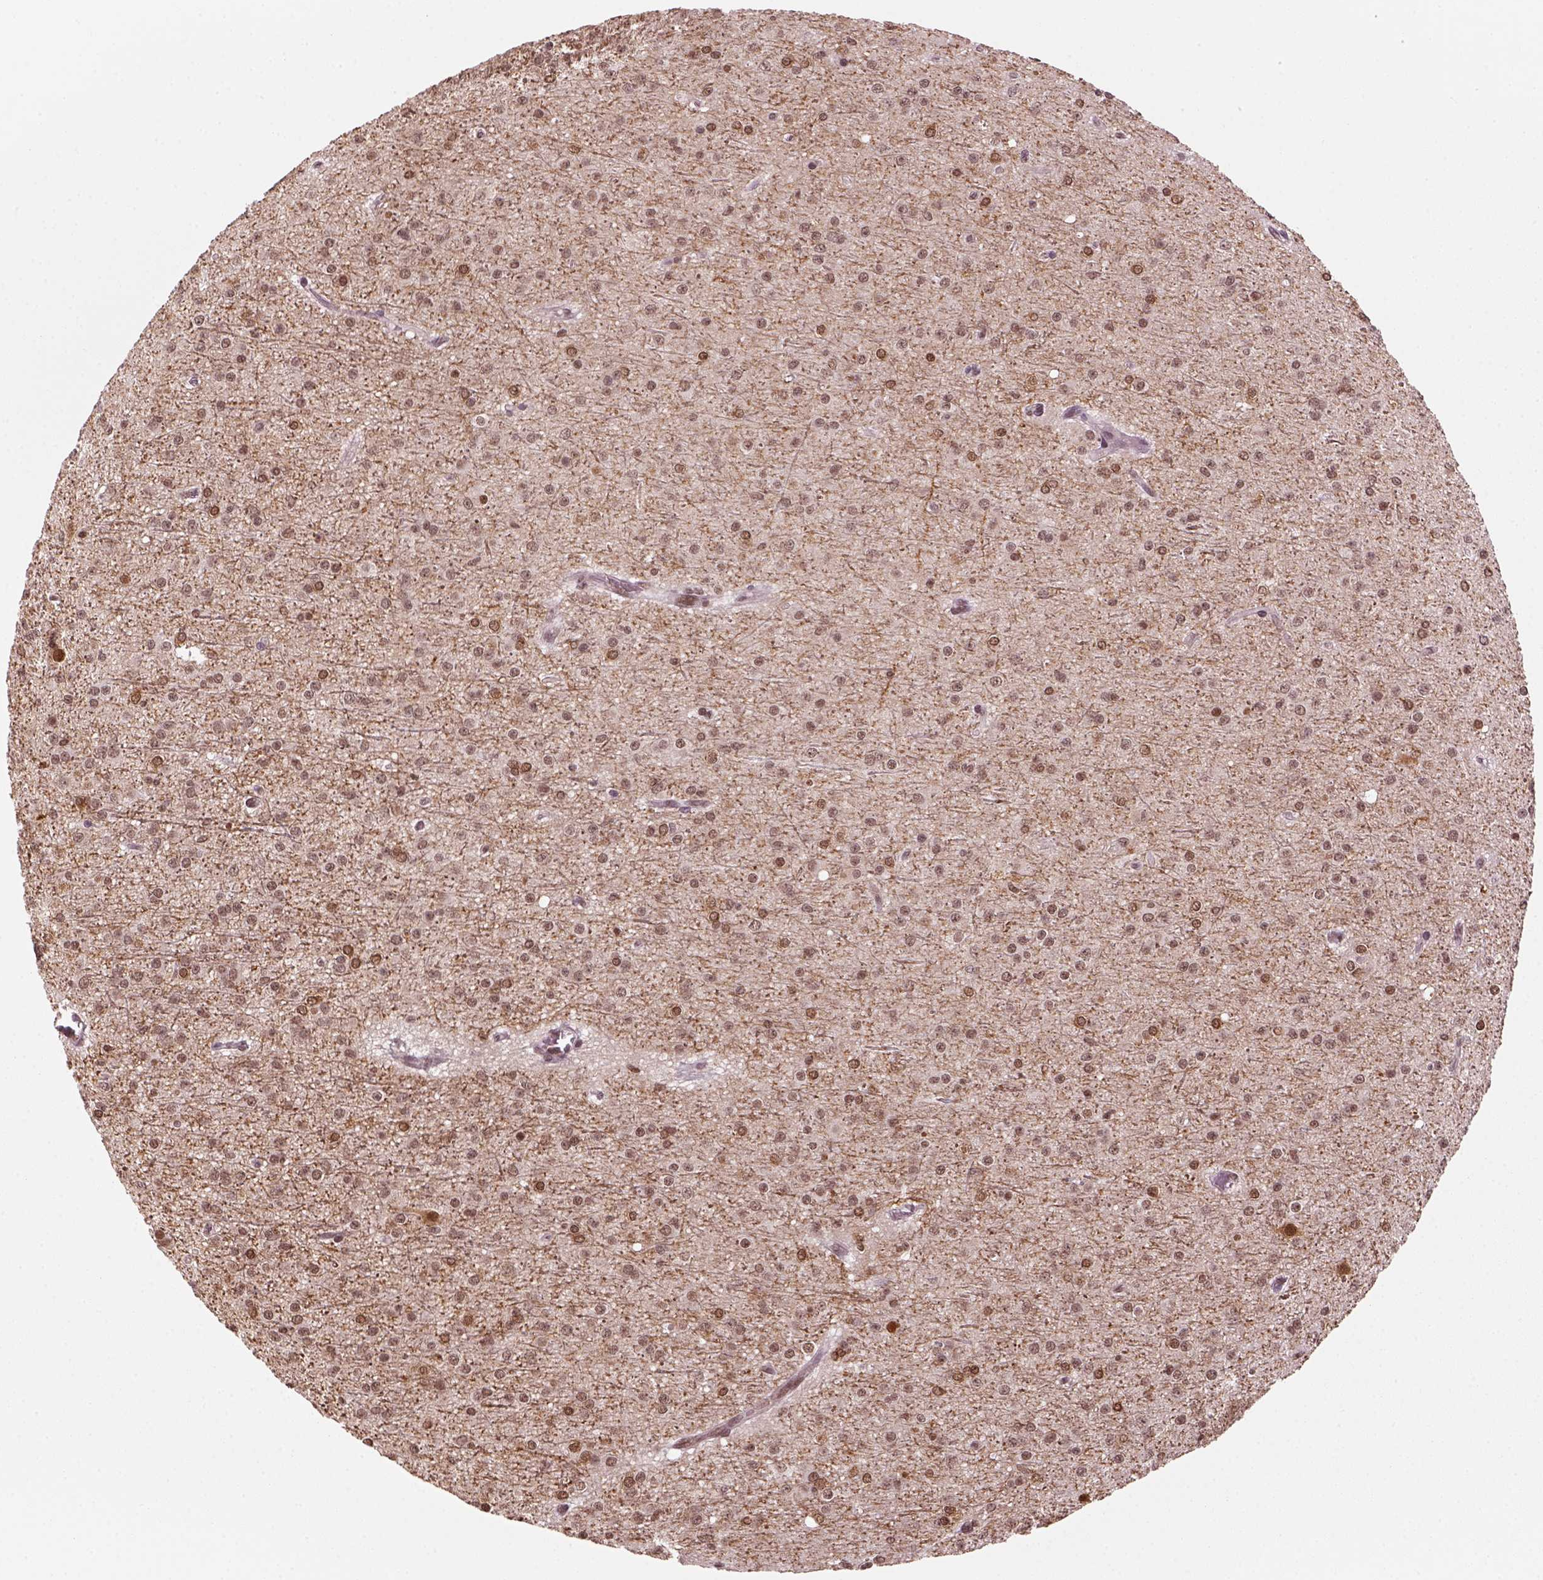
{"staining": {"intensity": "moderate", "quantity": ">75%", "location": "nuclear"}, "tissue": "glioma", "cell_type": "Tumor cells", "image_type": "cancer", "snomed": [{"axis": "morphology", "description": "Glioma, malignant, Low grade"}, {"axis": "topography", "description": "Brain"}], "caption": "Protein positivity by IHC shows moderate nuclear staining in about >75% of tumor cells in glioma. Using DAB (brown) and hematoxylin (blue) stains, captured at high magnification using brightfield microscopy.", "gene": "GOT1", "patient": {"sex": "male", "age": 27}}